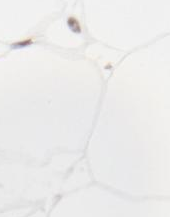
{"staining": {"intensity": "moderate", "quantity": ">75%", "location": "nuclear"}, "tissue": "adipose tissue", "cell_type": "Adipocytes", "image_type": "normal", "snomed": [{"axis": "morphology", "description": "Normal tissue, NOS"}, {"axis": "topography", "description": "Breast"}], "caption": "Human adipose tissue stained with a brown dye shows moderate nuclear positive staining in approximately >75% of adipocytes.", "gene": "DDX24", "patient": {"sex": "female", "age": 22}}